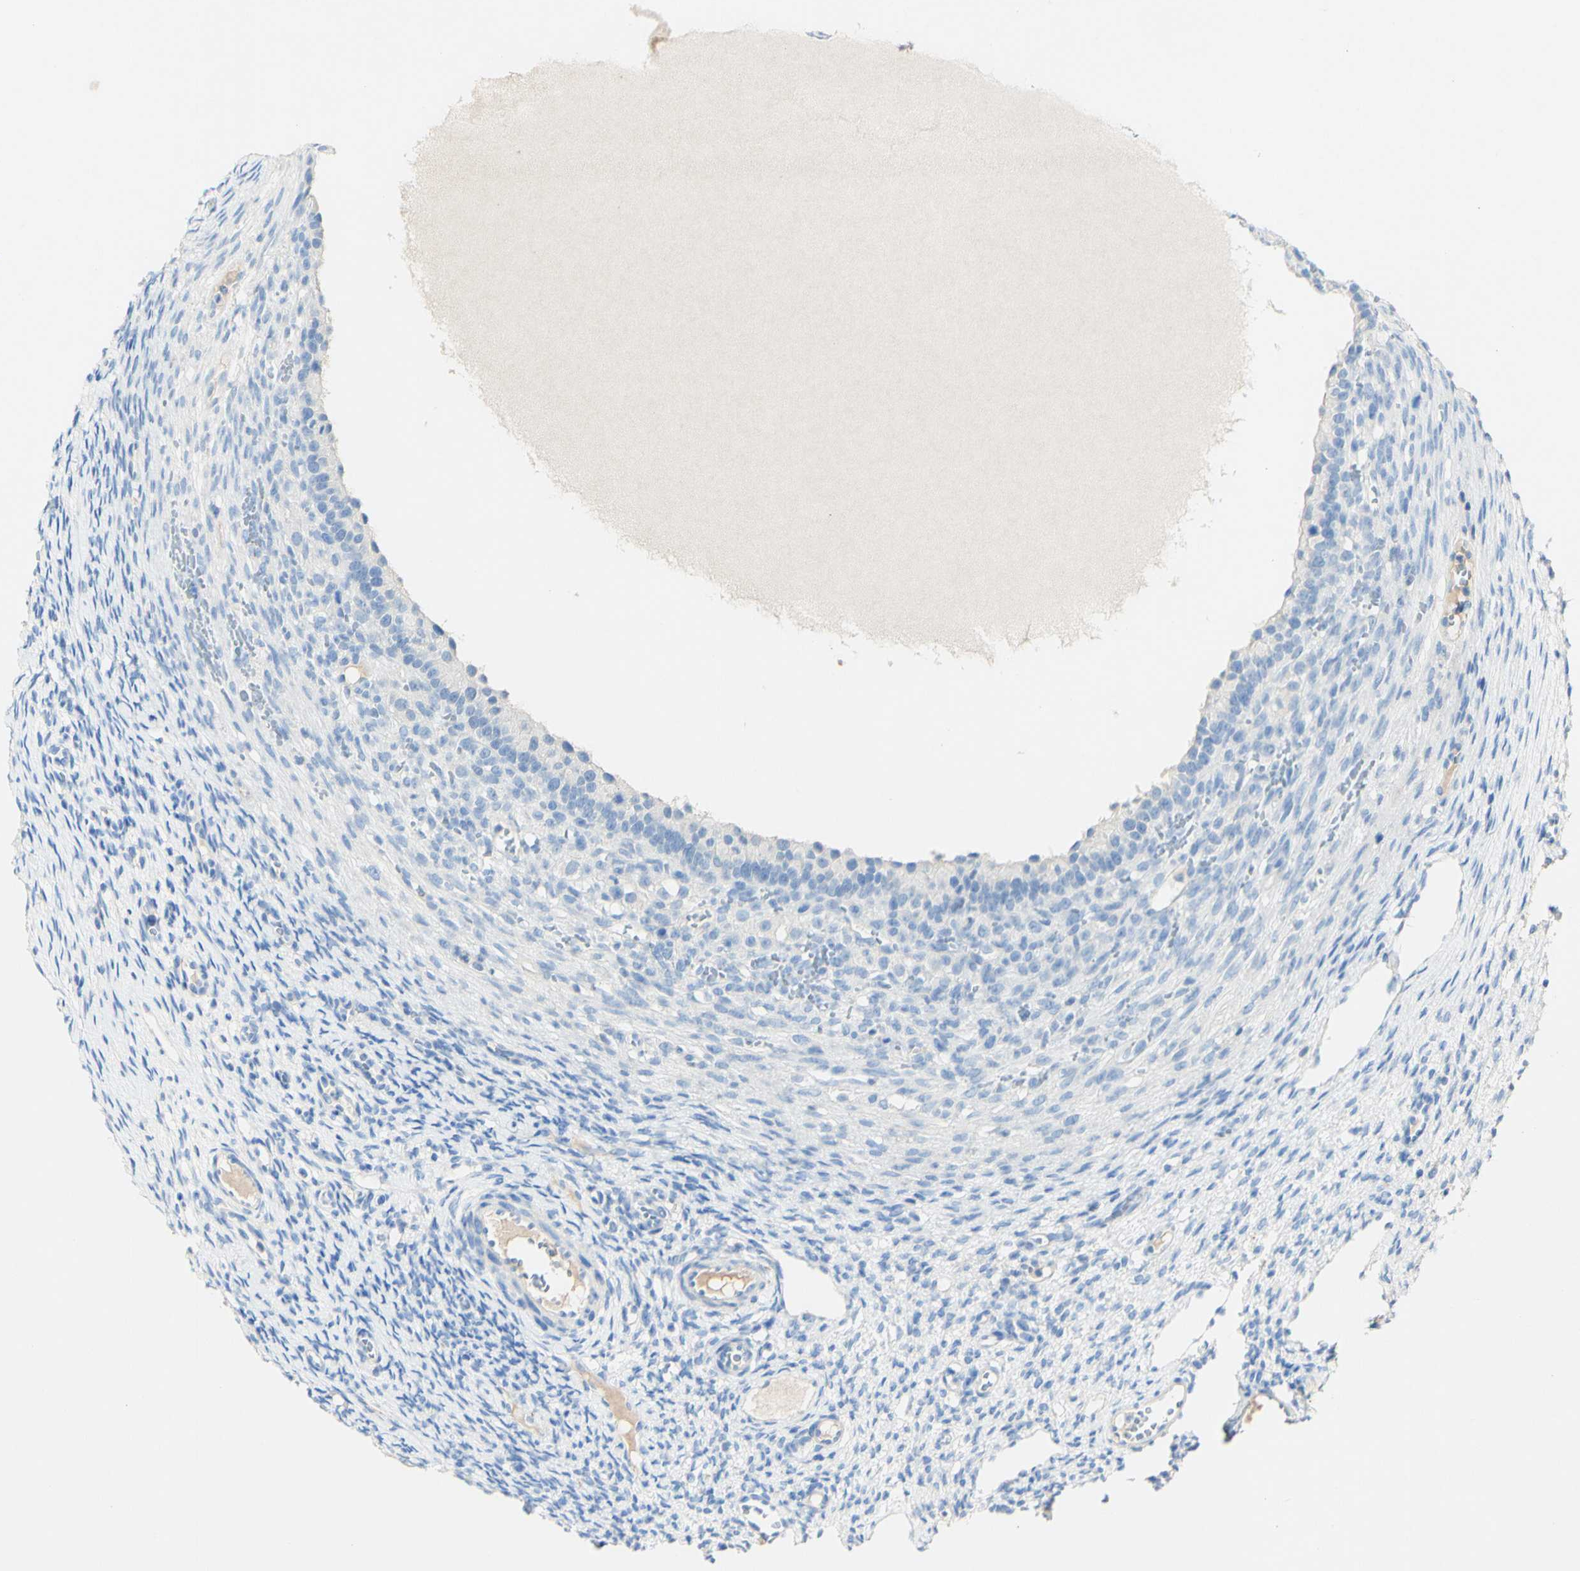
{"staining": {"intensity": "negative", "quantity": "none", "location": "none"}, "tissue": "ovary", "cell_type": "Follicle cells", "image_type": "normal", "snomed": [{"axis": "morphology", "description": "Normal tissue, NOS"}, {"axis": "topography", "description": "Ovary"}], "caption": "Micrograph shows no protein staining in follicle cells of benign ovary.", "gene": "PIGR", "patient": {"sex": "female", "age": 33}}